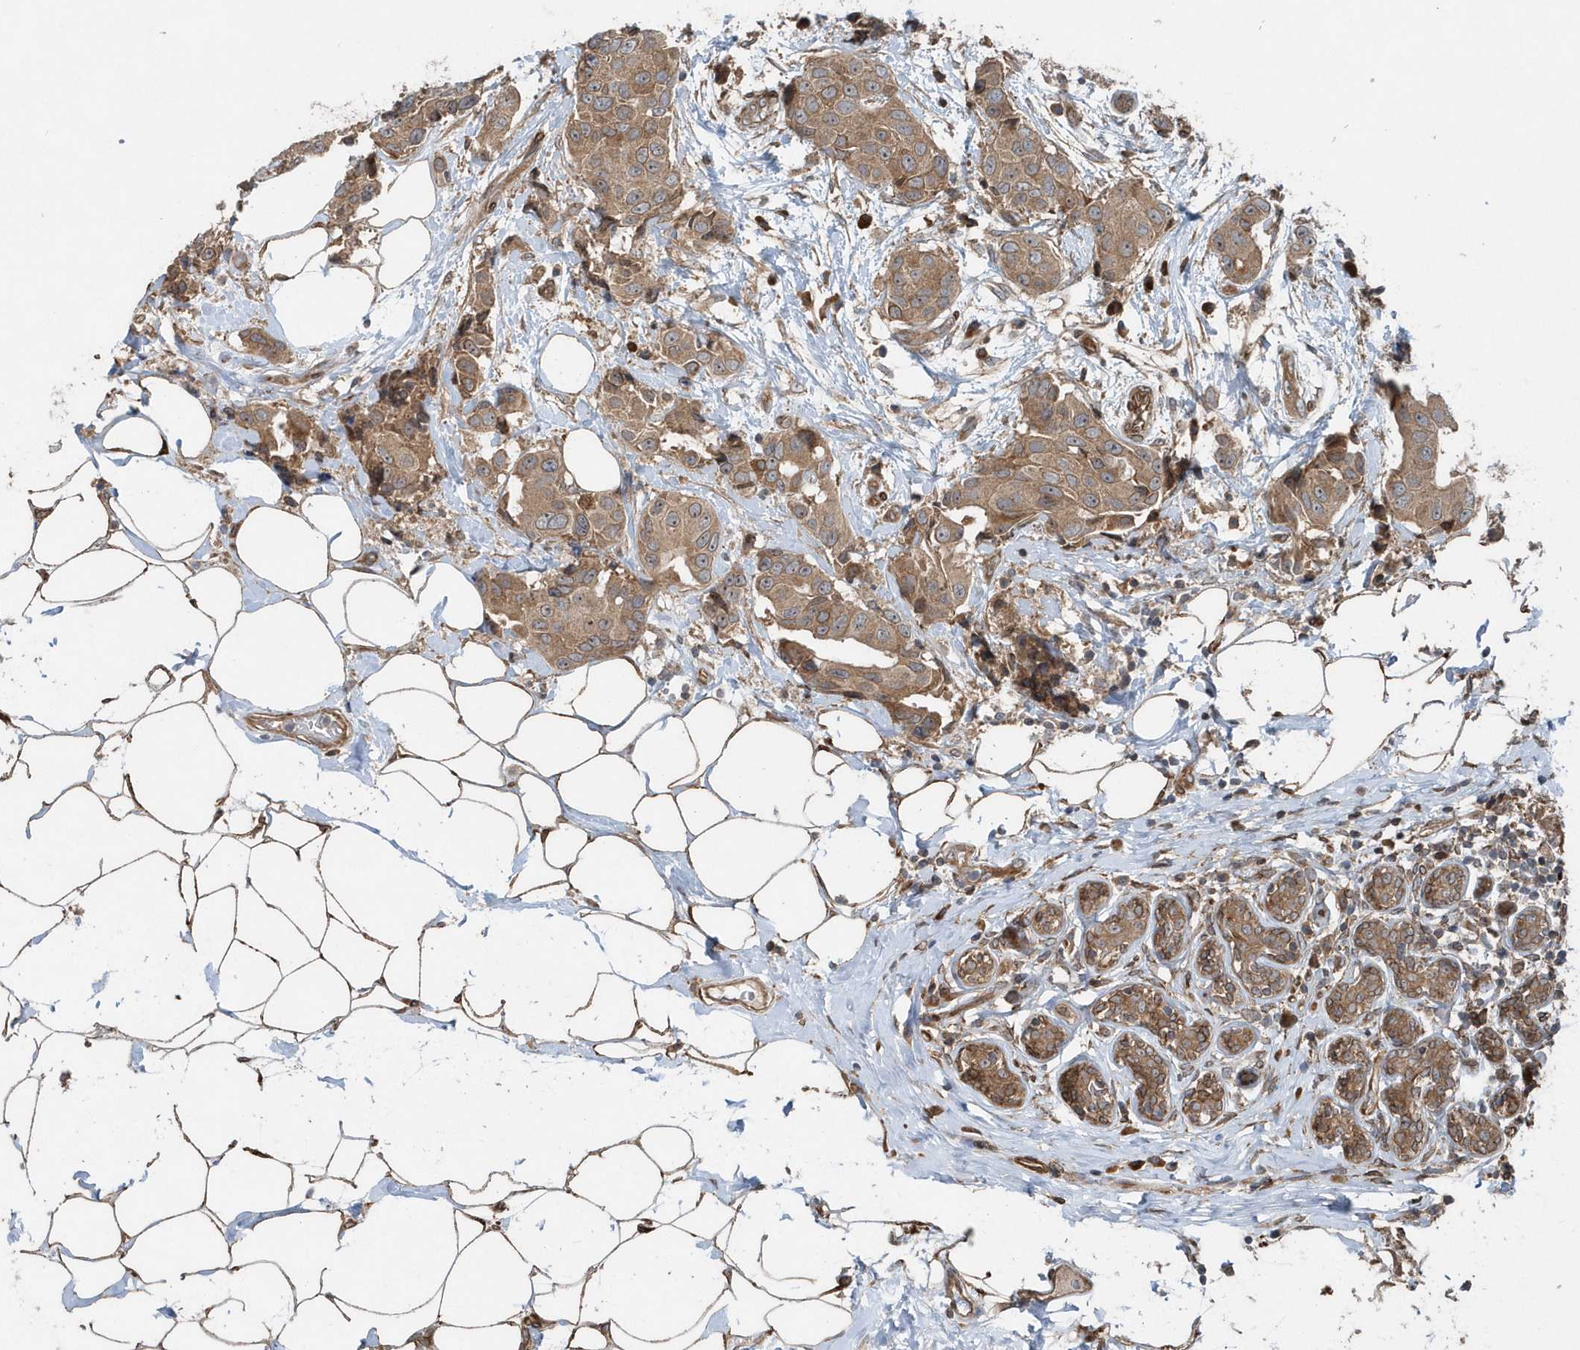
{"staining": {"intensity": "moderate", "quantity": ">75%", "location": "cytoplasmic/membranous"}, "tissue": "breast cancer", "cell_type": "Tumor cells", "image_type": "cancer", "snomed": [{"axis": "morphology", "description": "Normal tissue, NOS"}, {"axis": "morphology", "description": "Duct carcinoma"}, {"axis": "topography", "description": "Breast"}], "caption": "Immunohistochemistry (IHC) (DAB) staining of invasive ductal carcinoma (breast) demonstrates moderate cytoplasmic/membranous protein positivity in approximately >75% of tumor cells.", "gene": "MCC", "patient": {"sex": "female", "age": 39}}